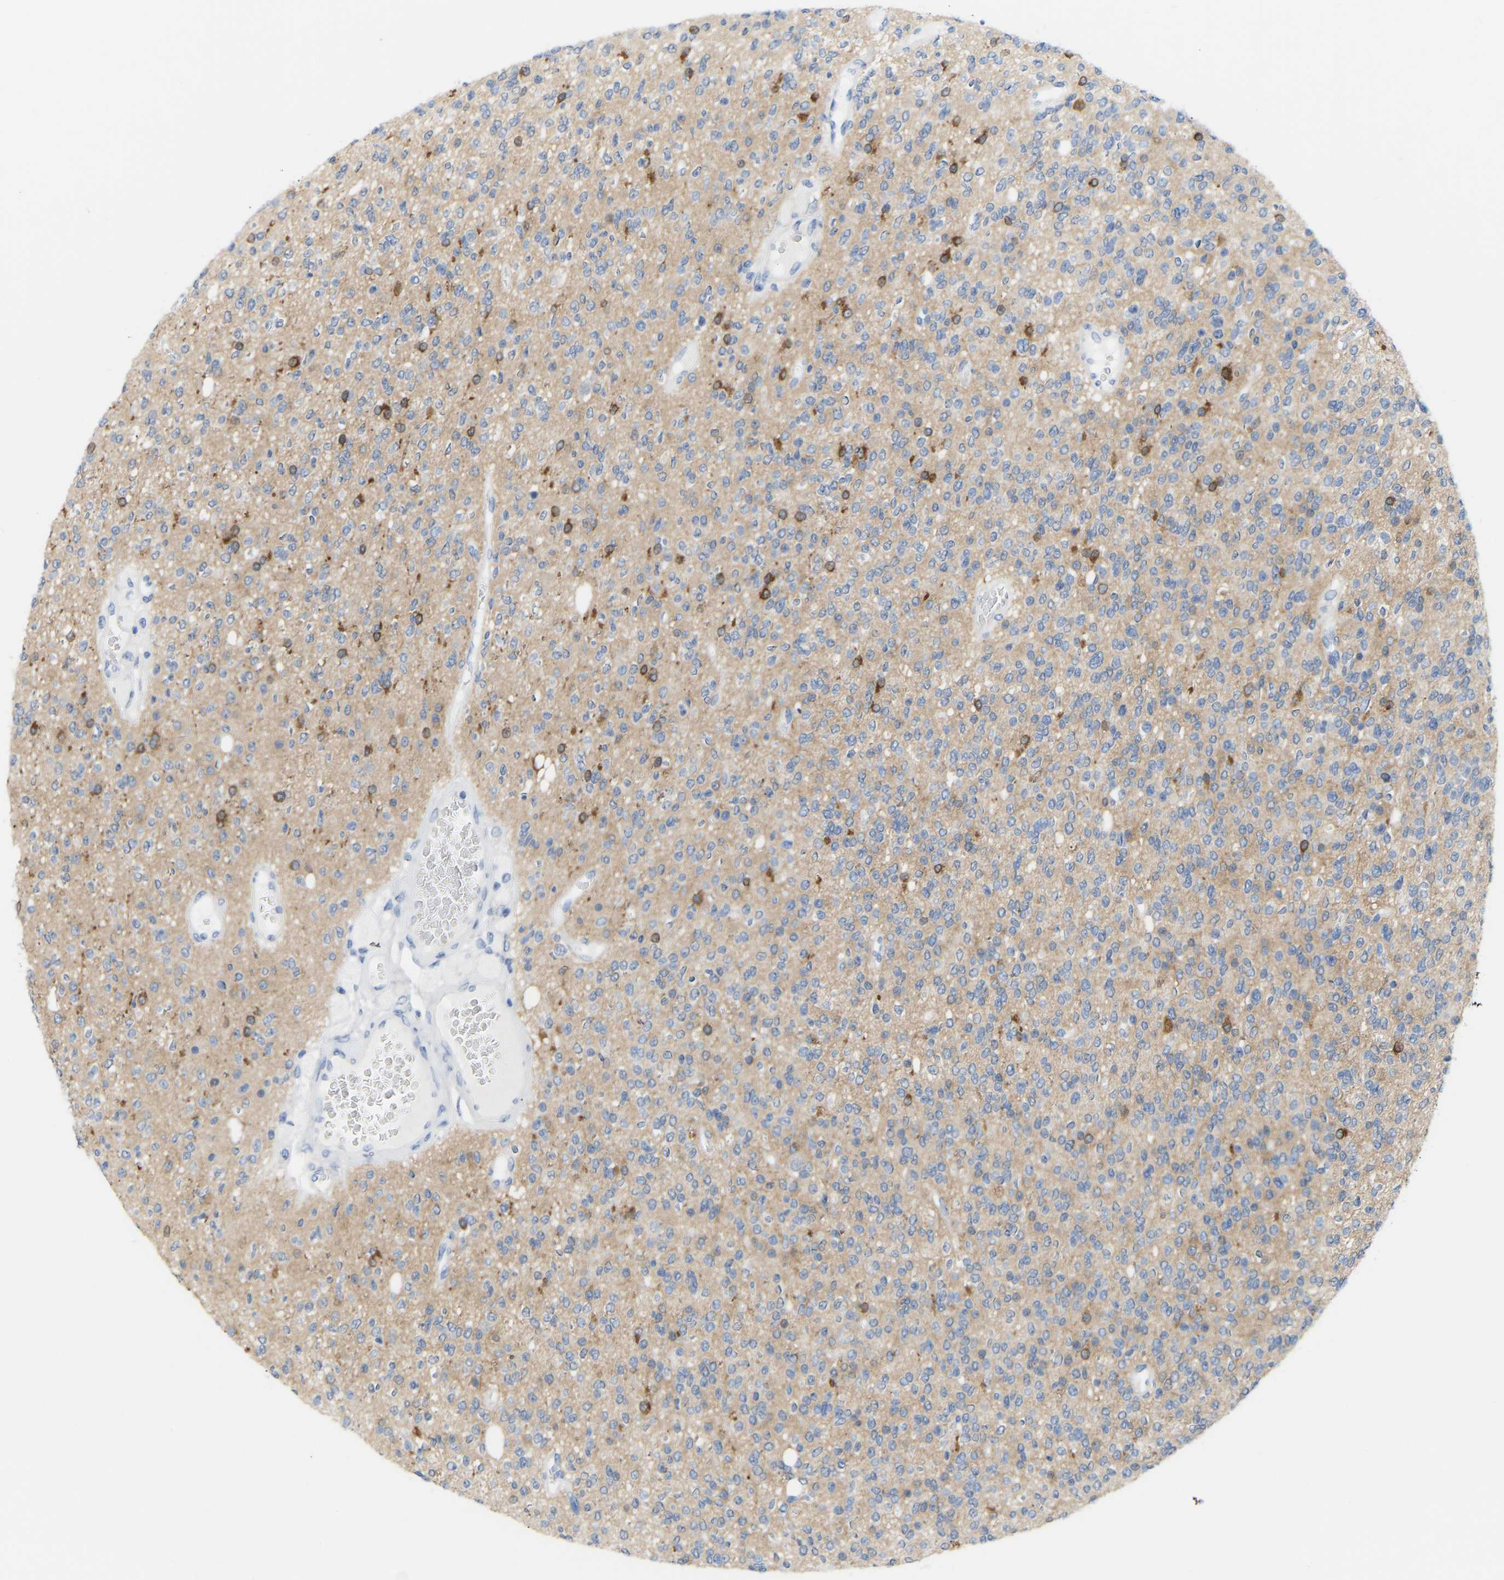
{"staining": {"intensity": "negative", "quantity": "none", "location": "none"}, "tissue": "glioma", "cell_type": "Tumor cells", "image_type": "cancer", "snomed": [{"axis": "morphology", "description": "Glioma, malignant, High grade"}, {"axis": "topography", "description": "Brain"}], "caption": "This is a image of immunohistochemistry (IHC) staining of malignant glioma (high-grade), which shows no positivity in tumor cells.", "gene": "ABTB2", "patient": {"sex": "male", "age": 34}}